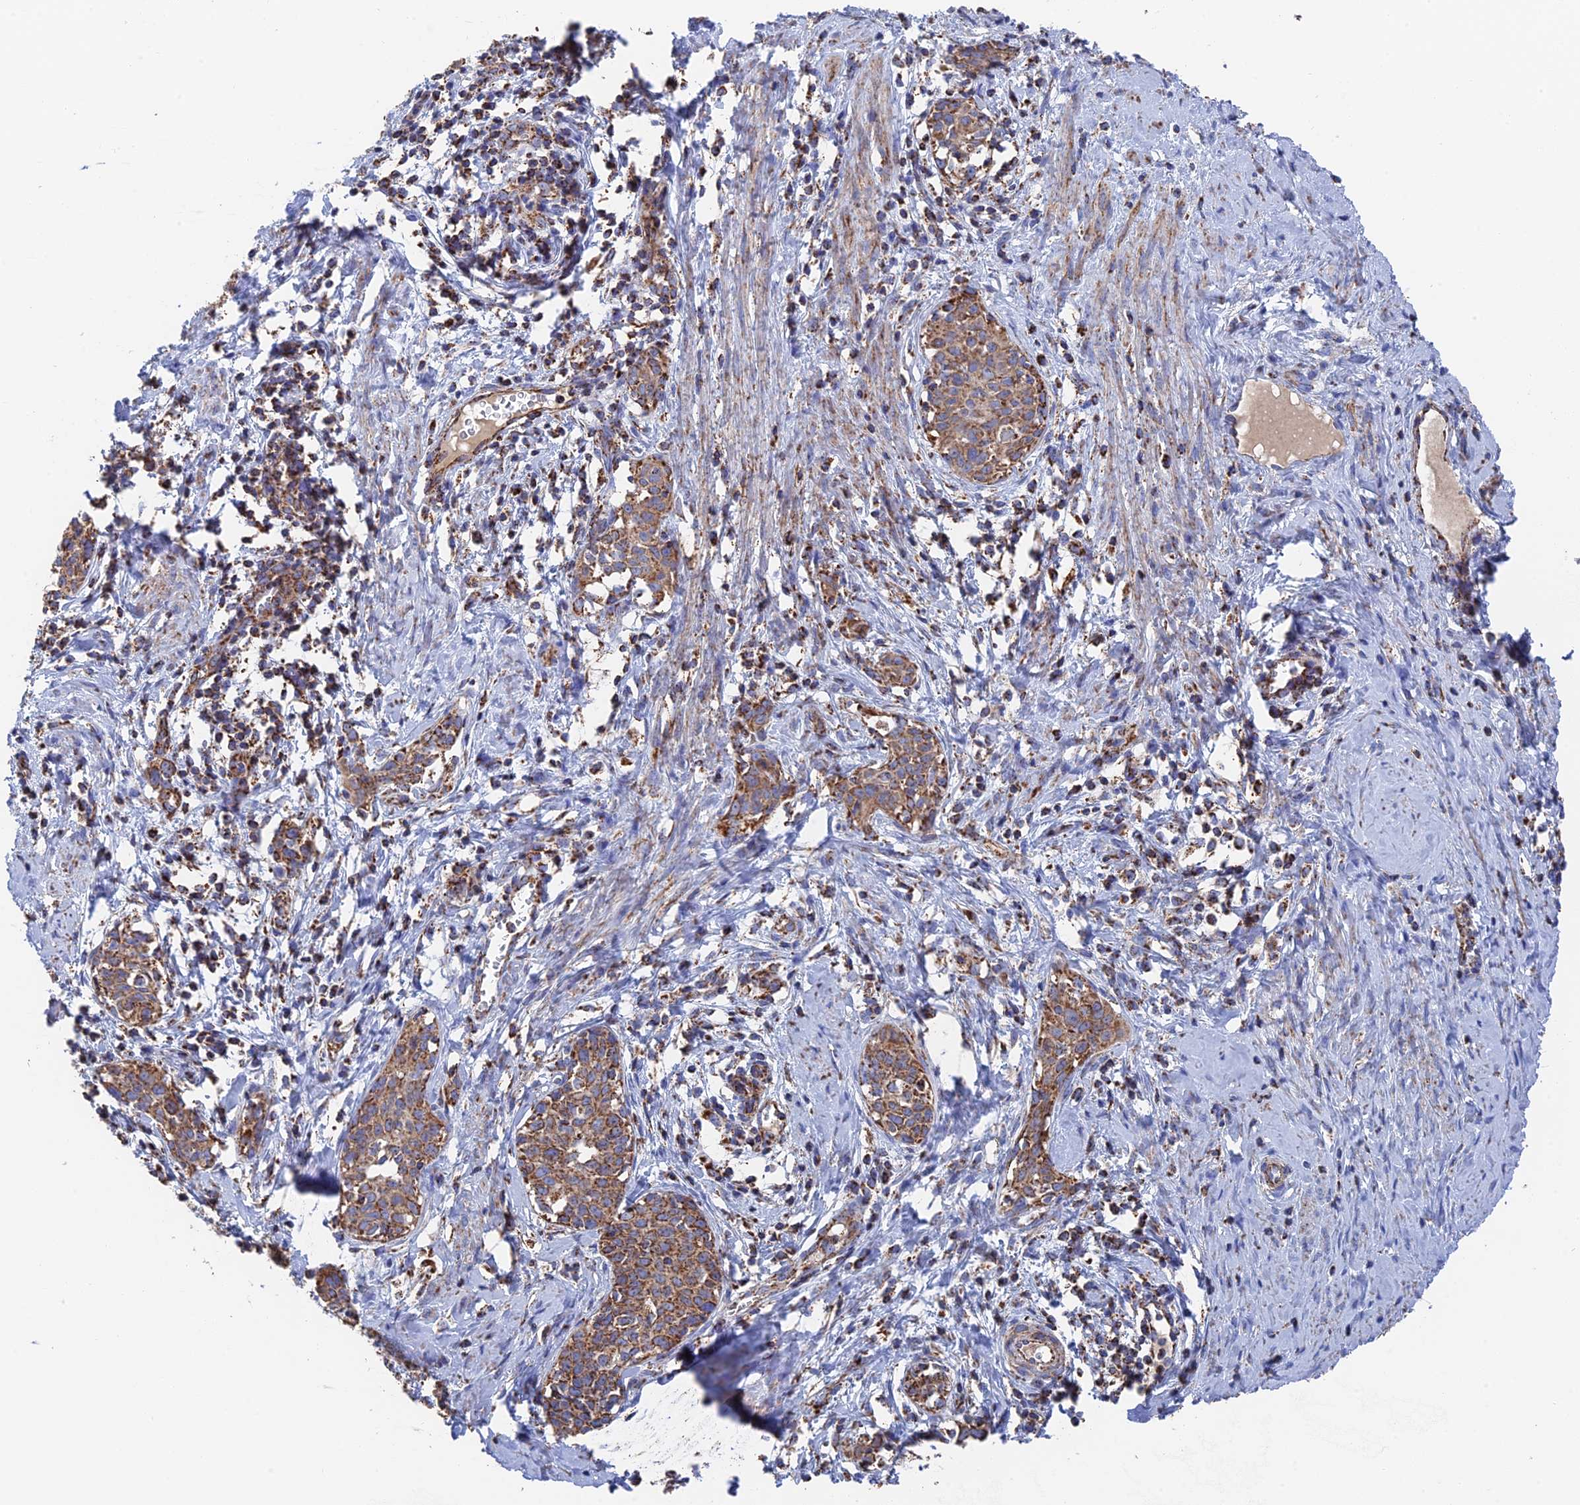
{"staining": {"intensity": "moderate", "quantity": ">75%", "location": "cytoplasmic/membranous"}, "tissue": "cervical cancer", "cell_type": "Tumor cells", "image_type": "cancer", "snomed": [{"axis": "morphology", "description": "Squamous cell carcinoma, NOS"}, {"axis": "topography", "description": "Cervix"}], "caption": "DAB immunohistochemical staining of cervical cancer (squamous cell carcinoma) exhibits moderate cytoplasmic/membranous protein positivity in approximately >75% of tumor cells. The protein is stained brown, and the nuclei are stained in blue (DAB (3,3'-diaminobenzidine) IHC with brightfield microscopy, high magnification).", "gene": "HAUS8", "patient": {"sex": "female", "age": 52}}